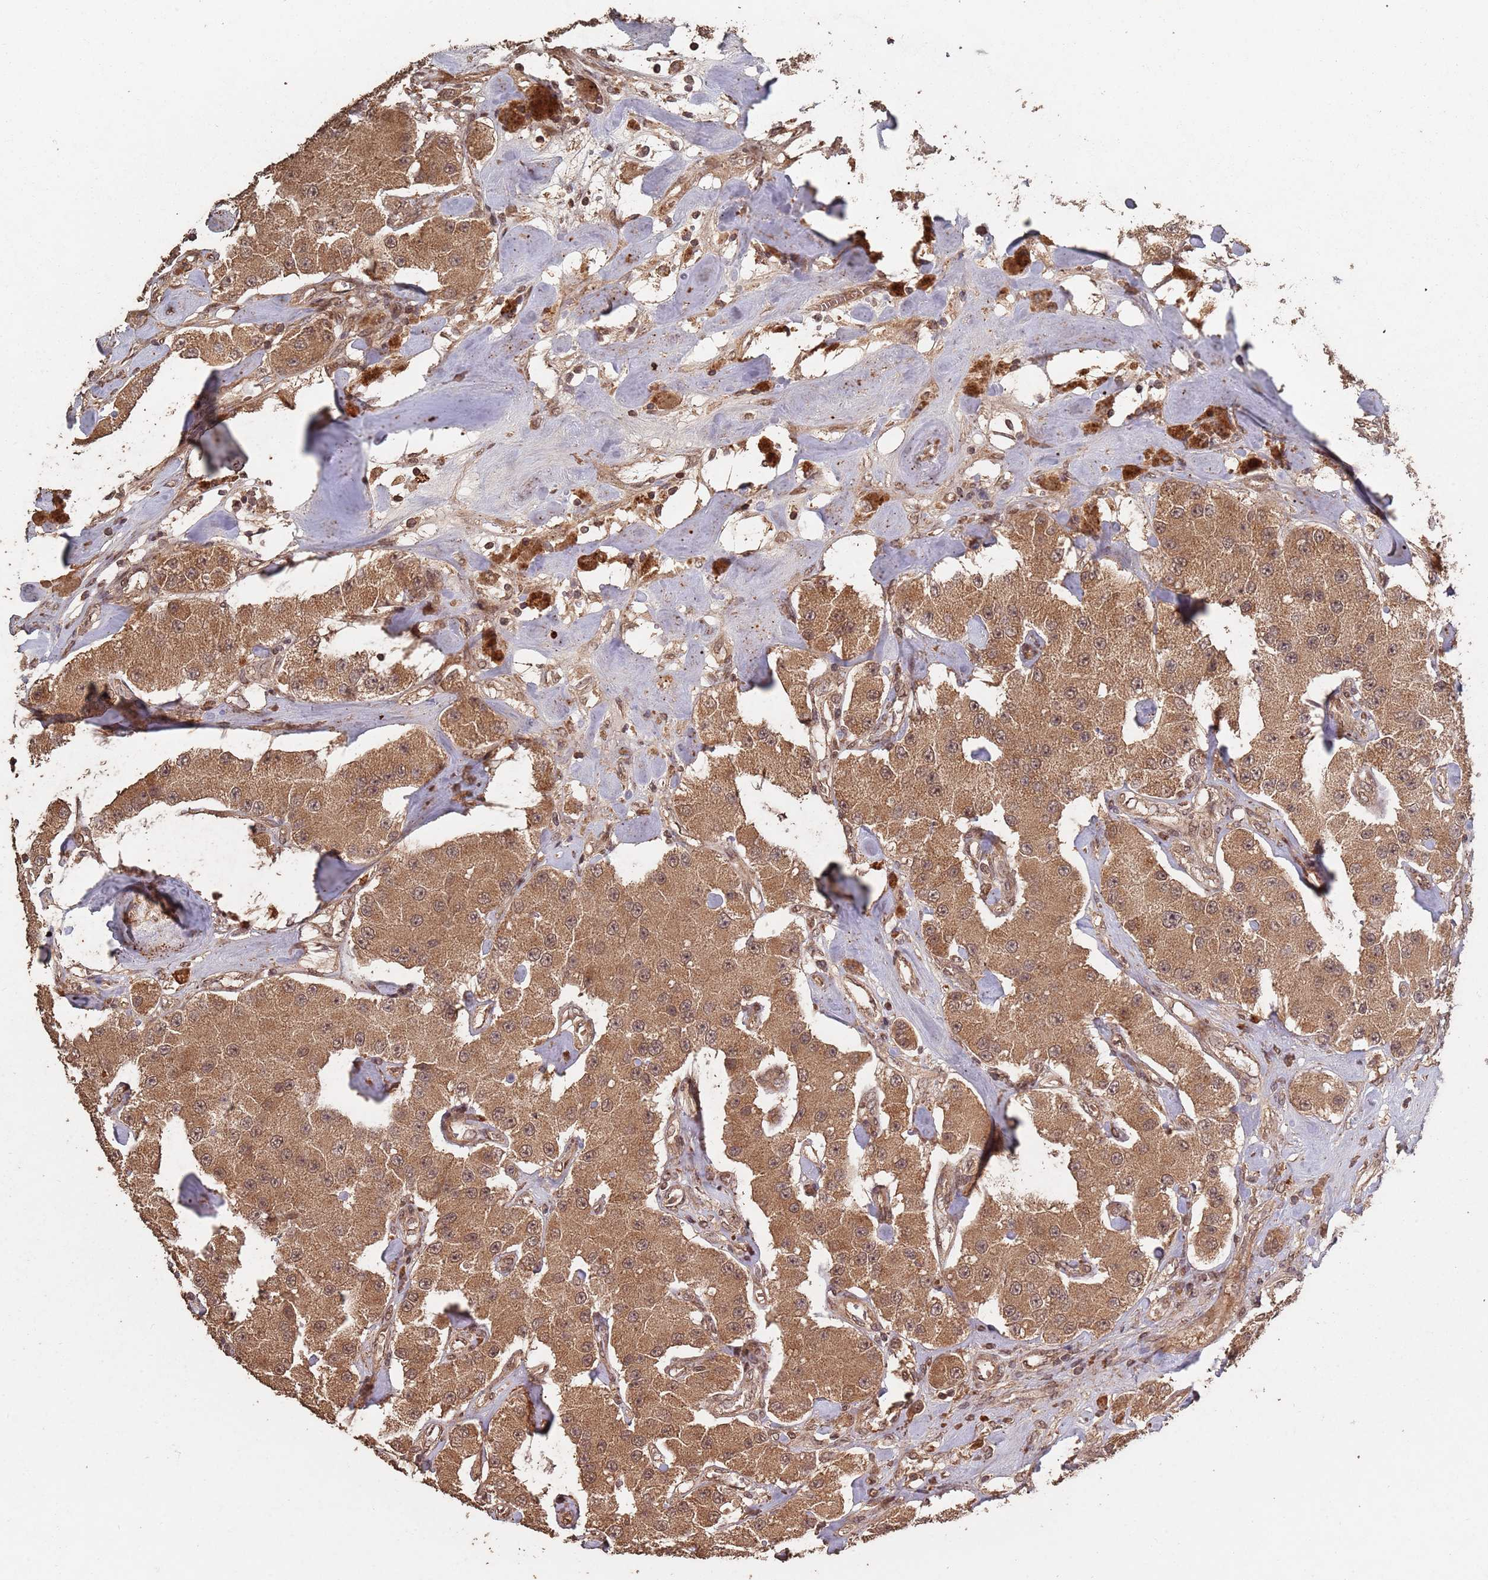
{"staining": {"intensity": "moderate", "quantity": ">75%", "location": "cytoplasmic/membranous,nuclear"}, "tissue": "carcinoid", "cell_type": "Tumor cells", "image_type": "cancer", "snomed": [{"axis": "morphology", "description": "Carcinoid, malignant, NOS"}, {"axis": "topography", "description": "Pancreas"}], "caption": "This micrograph shows carcinoid (malignant) stained with IHC to label a protein in brown. The cytoplasmic/membranous and nuclear of tumor cells show moderate positivity for the protein. Nuclei are counter-stained blue.", "gene": "FRAT1", "patient": {"sex": "male", "age": 41}}